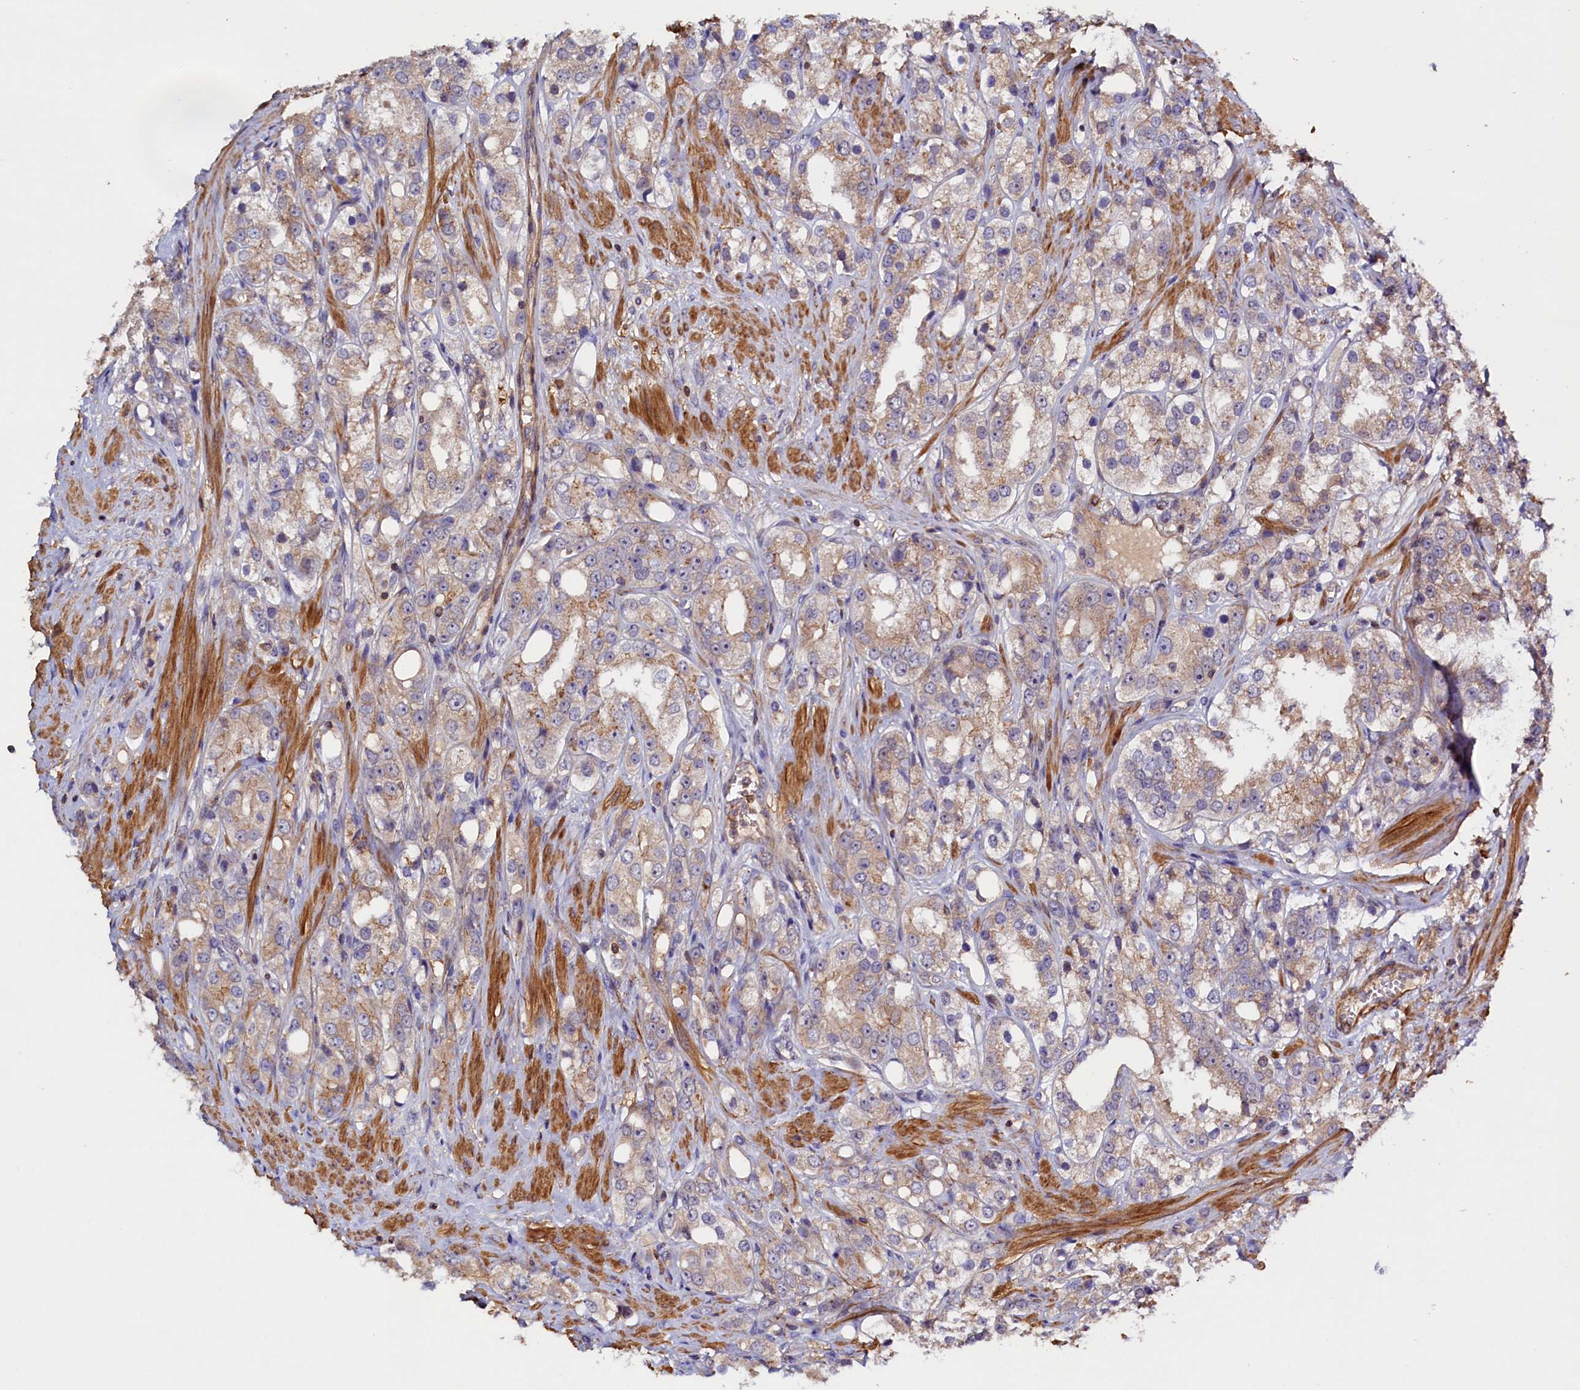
{"staining": {"intensity": "weak", "quantity": ">75%", "location": "cytoplasmic/membranous"}, "tissue": "prostate cancer", "cell_type": "Tumor cells", "image_type": "cancer", "snomed": [{"axis": "morphology", "description": "Adenocarcinoma, NOS"}, {"axis": "topography", "description": "Prostate"}], "caption": "Protein staining of adenocarcinoma (prostate) tissue displays weak cytoplasmic/membranous positivity in about >75% of tumor cells. (DAB (3,3'-diaminobenzidine) IHC with brightfield microscopy, high magnification).", "gene": "DUOXA1", "patient": {"sex": "male", "age": 79}}